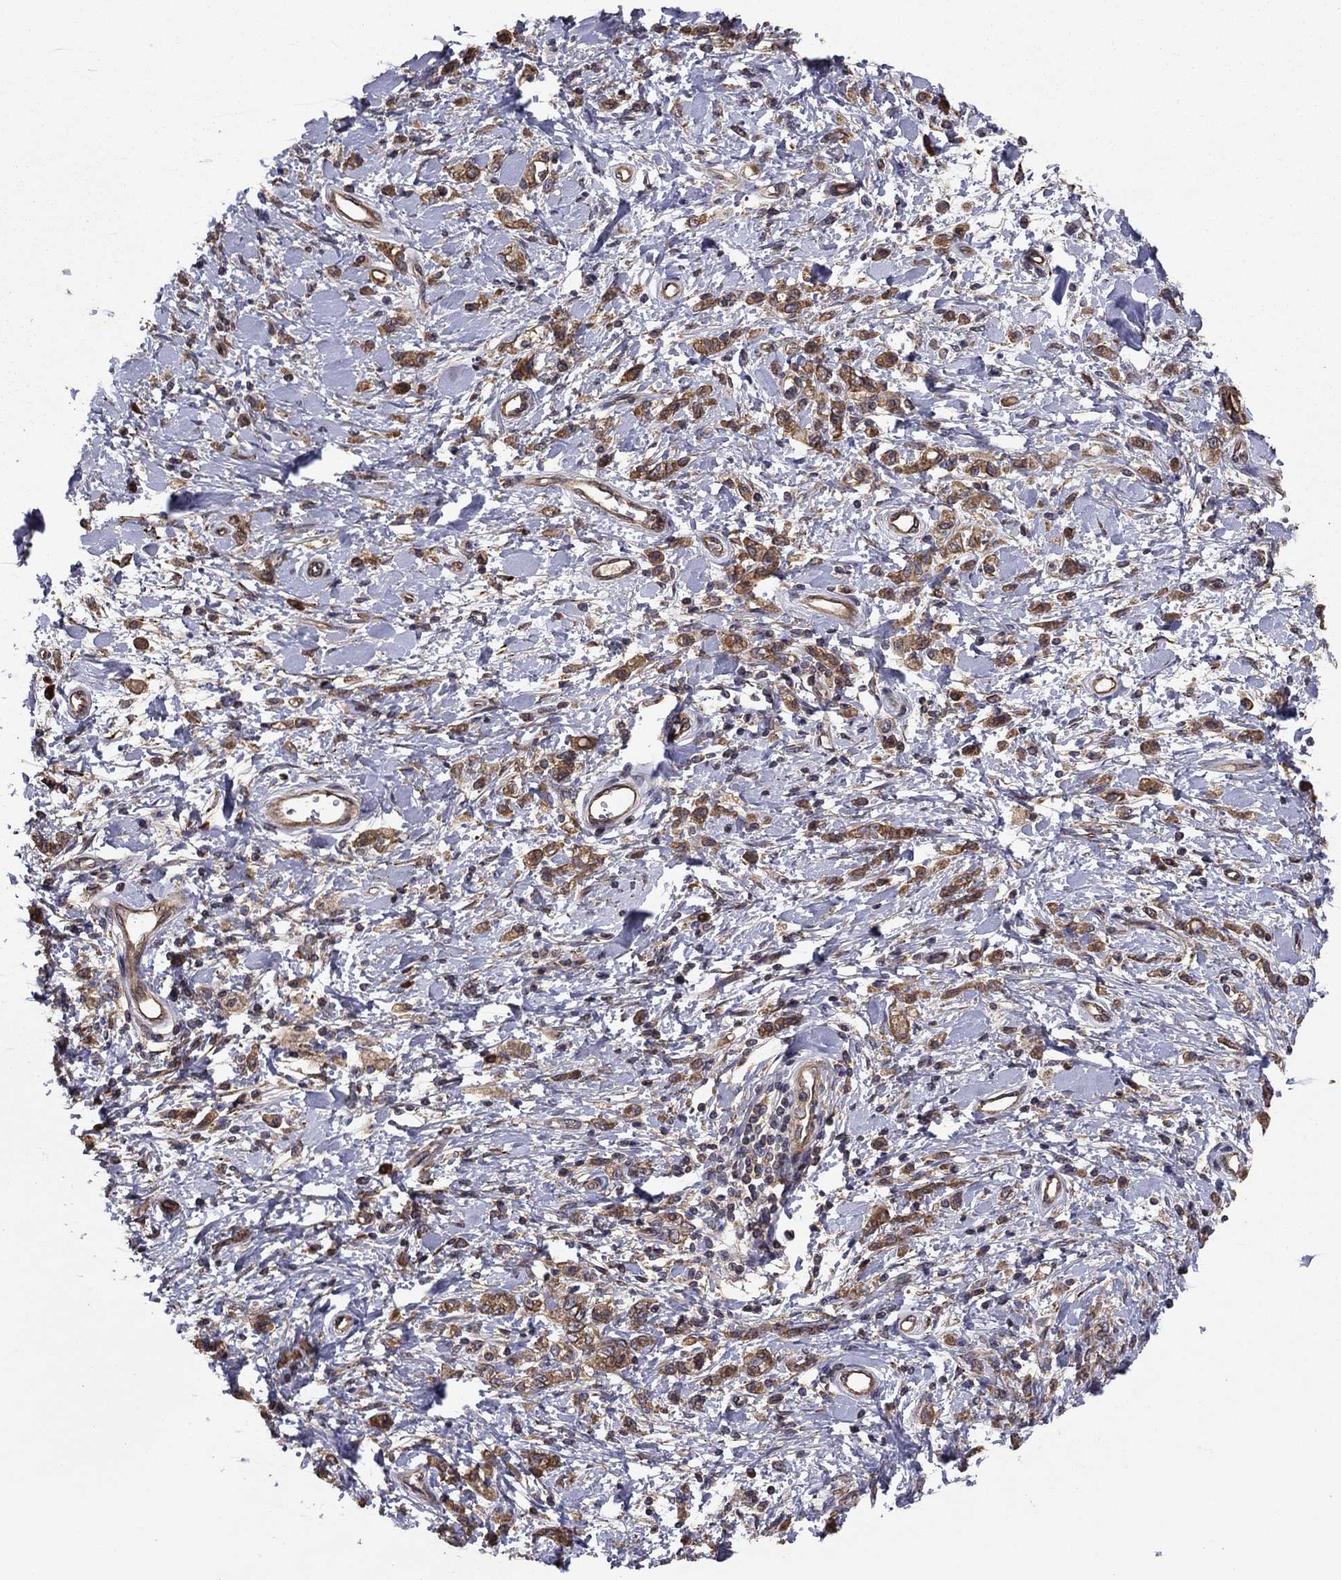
{"staining": {"intensity": "moderate", "quantity": ">75%", "location": "cytoplasmic/membranous"}, "tissue": "stomach cancer", "cell_type": "Tumor cells", "image_type": "cancer", "snomed": [{"axis": "morphology", "description": "Adenocarcinoma, NOS"}, {"axis": "topography", "description": "Stomach"}], "caption": "The micrograph displays staining of adenocarcinoma (stomach), revealing moderate cytoplasmic/membranous protein staining (brown color) within tumor cells. The staining is performed using DAB brown chromogen to label protein expression. The nuclei are counter-stained blue using hematoxylin.", "gene": "BABAM2", "patient": {"sex": "male", "age": 77}}